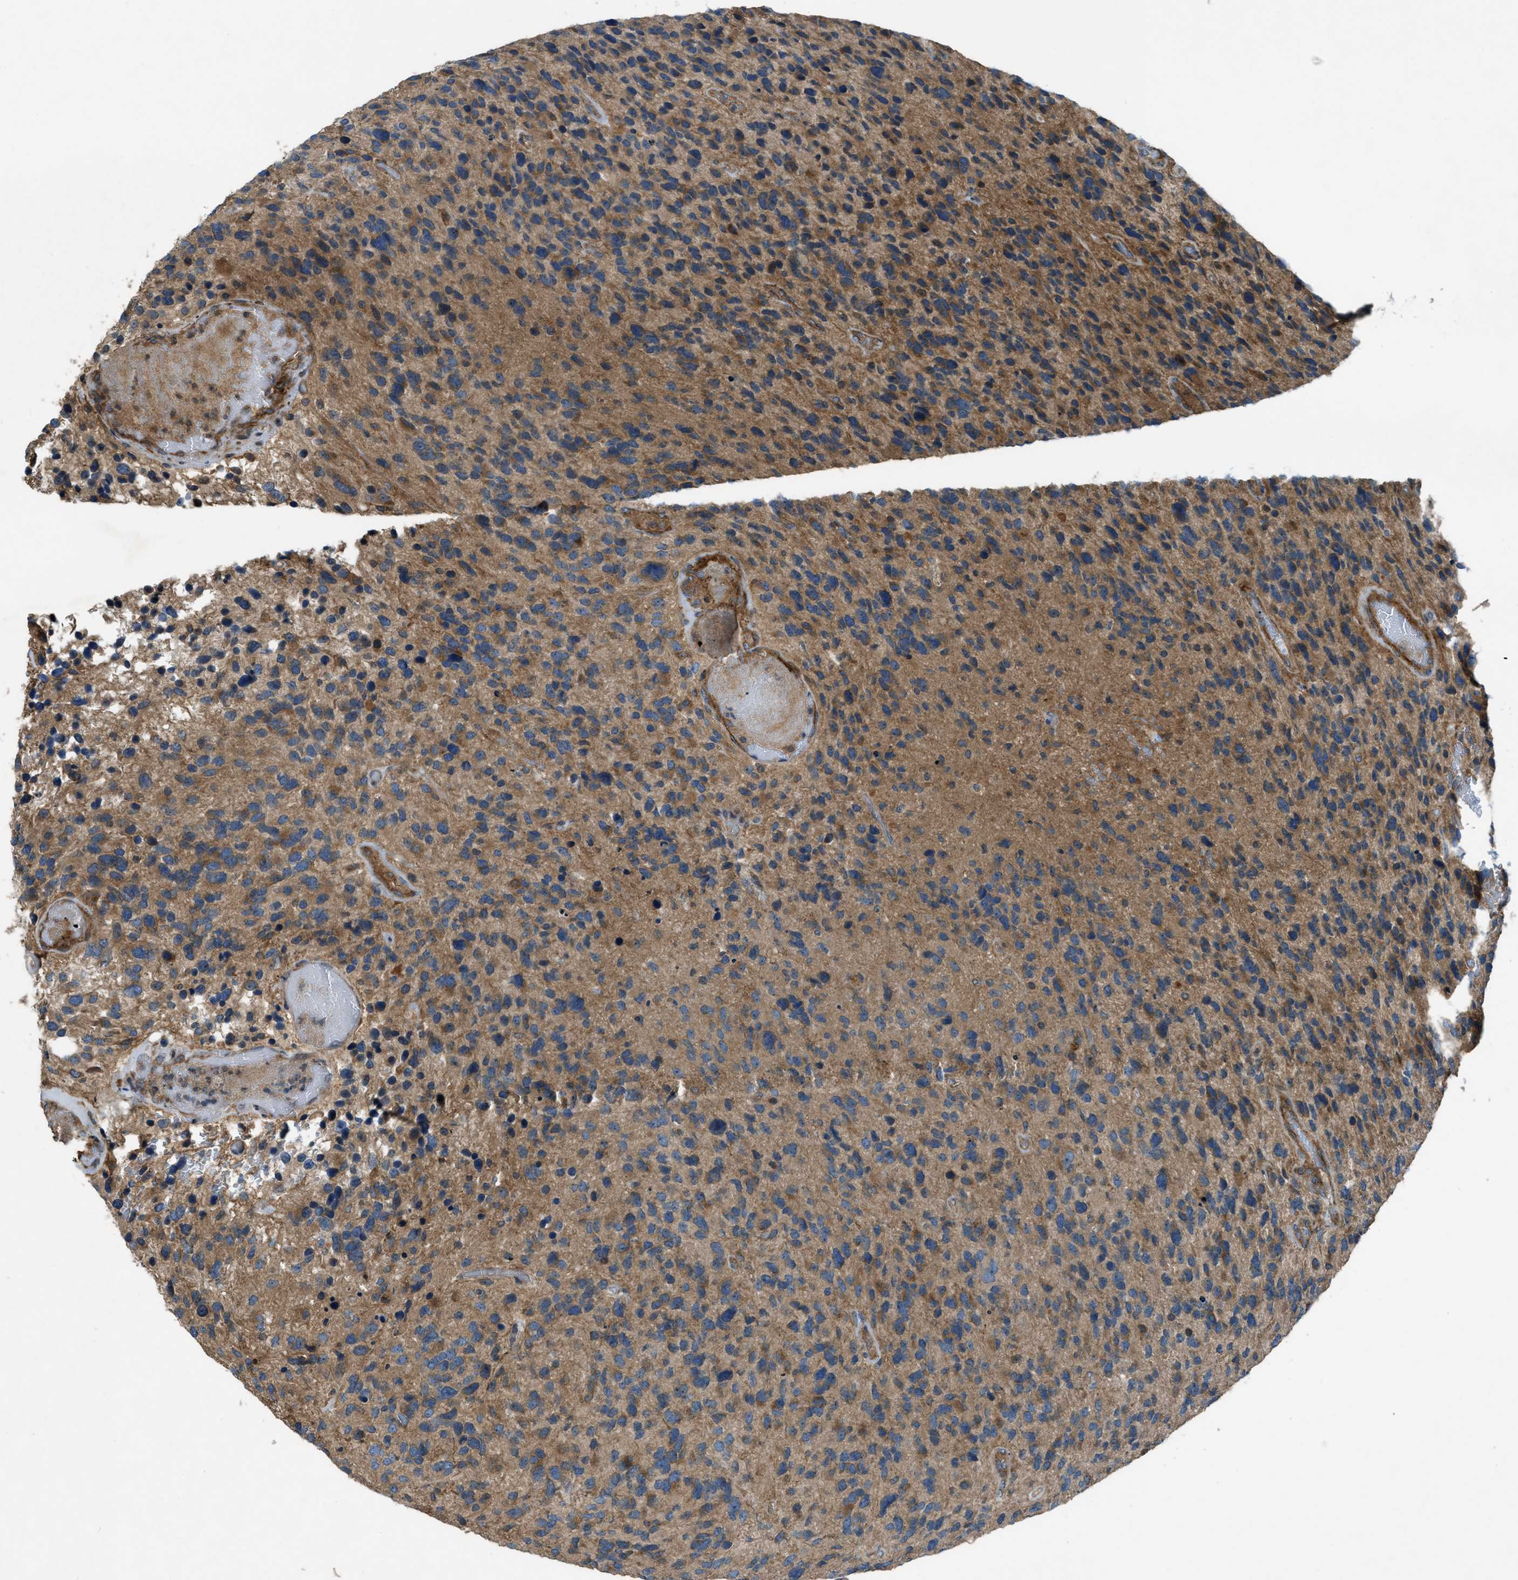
{"staining": {"intensity": "moderate", "quantity": ">75%", "location": "cytoplasmic/membranous"}, "tissue": "glioma", "cell_type": "Tumor cells", "image_type": "cancer", "snomed": [{"axis": "morphology", "description": "Glioma, malignant, High grade"}, {"axis": "topography", "description": "Brain"}], "caption": "DAB (3,3'-diaminobenzidine) immunohistochemical staining of glioma shows moderate cytoplasmic/membranous protein staining in approximately >75% of tumor cells.", "gene": "VEZT", "patient": {"sex": "female", "age": 58}}